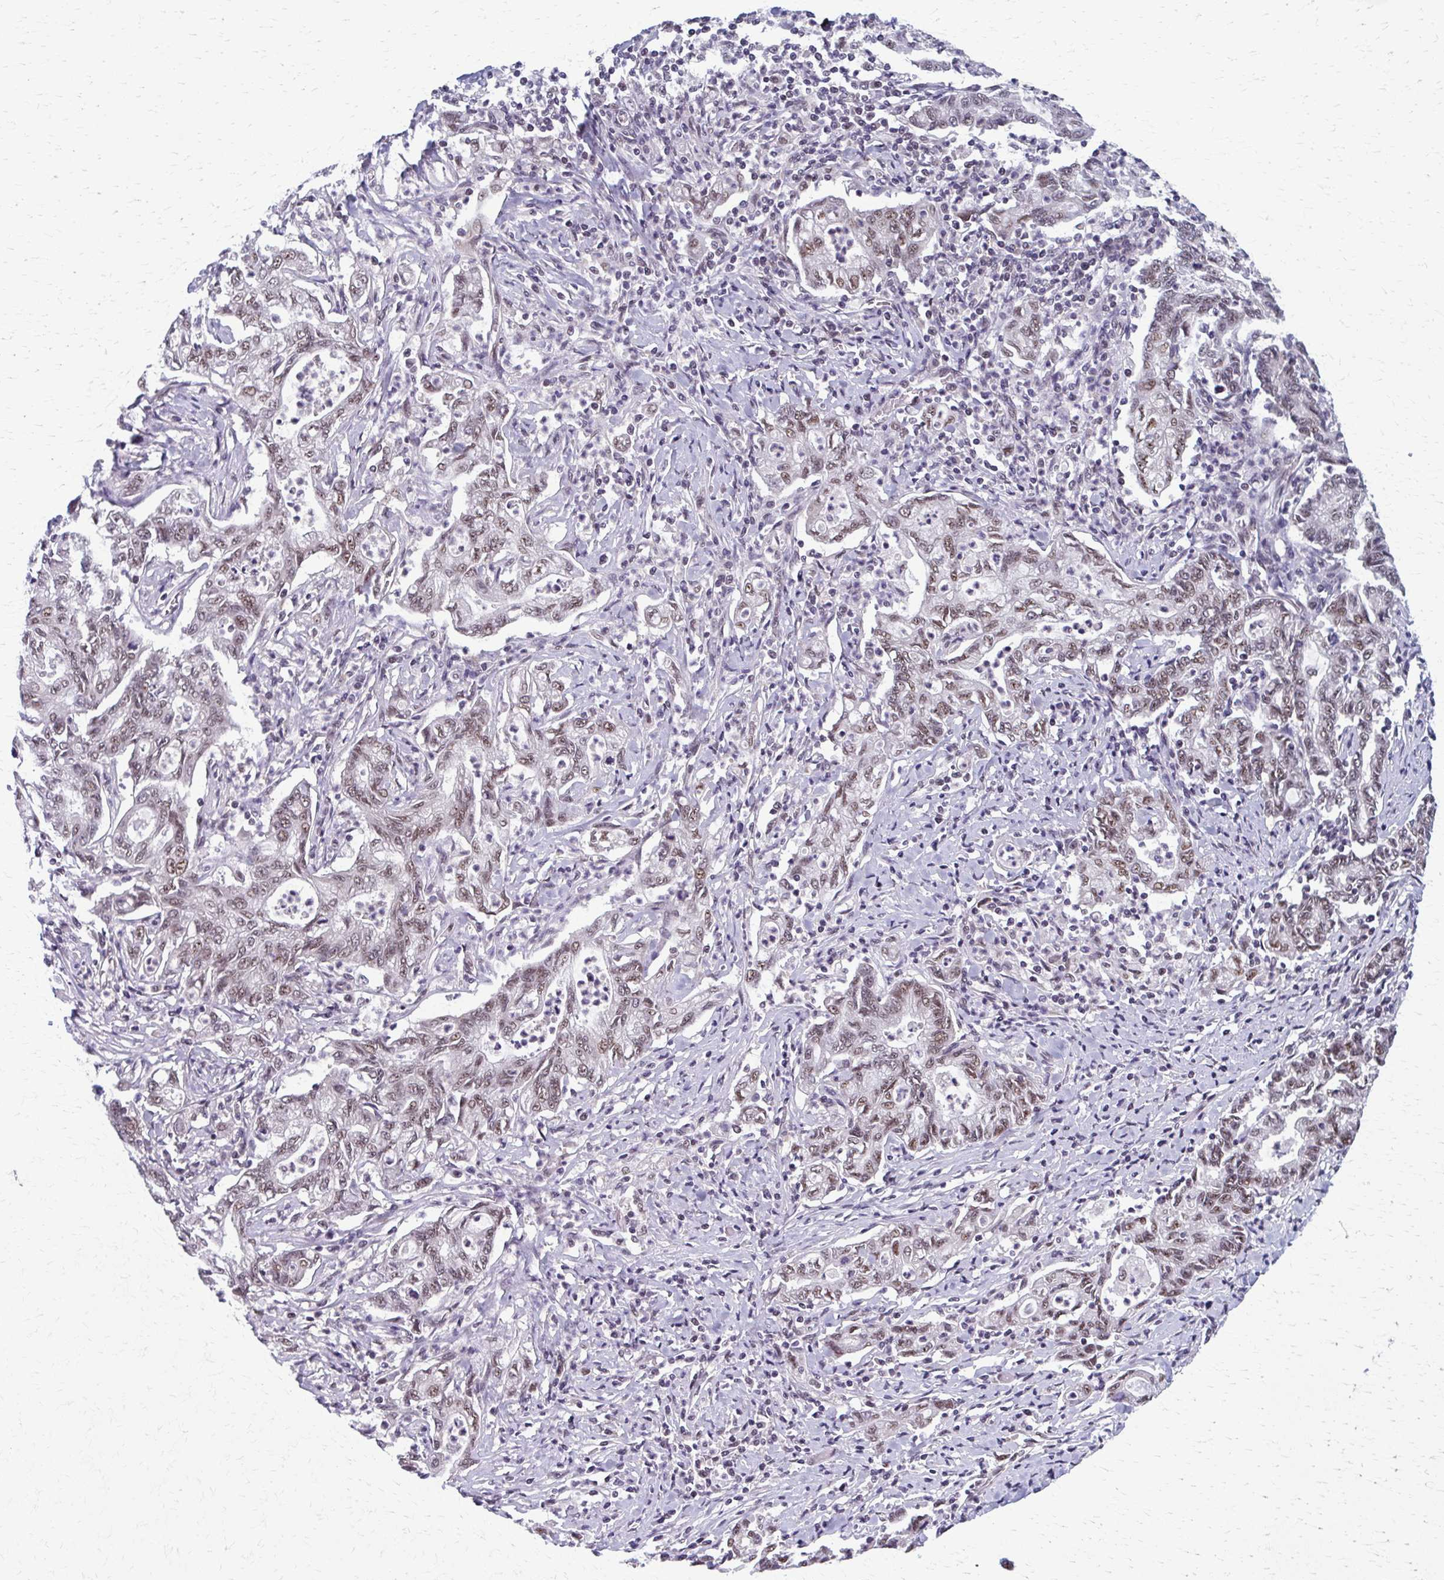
{"staining": {"intensity": "weak", "quantity": ">75%", "location": "nuclear"}, "tissue": "stomach cancer", "cell_type": "Tumor cells", "image_type": "cancer", "snomed": [{"axis": "morphology", "description": "Adenocarcinoma, NOS"}, {"axis": "topography", "description": "Stomach, upper"}], "caption": "Brown immunohistochemical staining in human adenocarcinoma (stomach) displays weak nuclear expression in about >75% of tumor cells.", "gene": "SETBP1", "patient": {"sex": "female", "age": 79}}